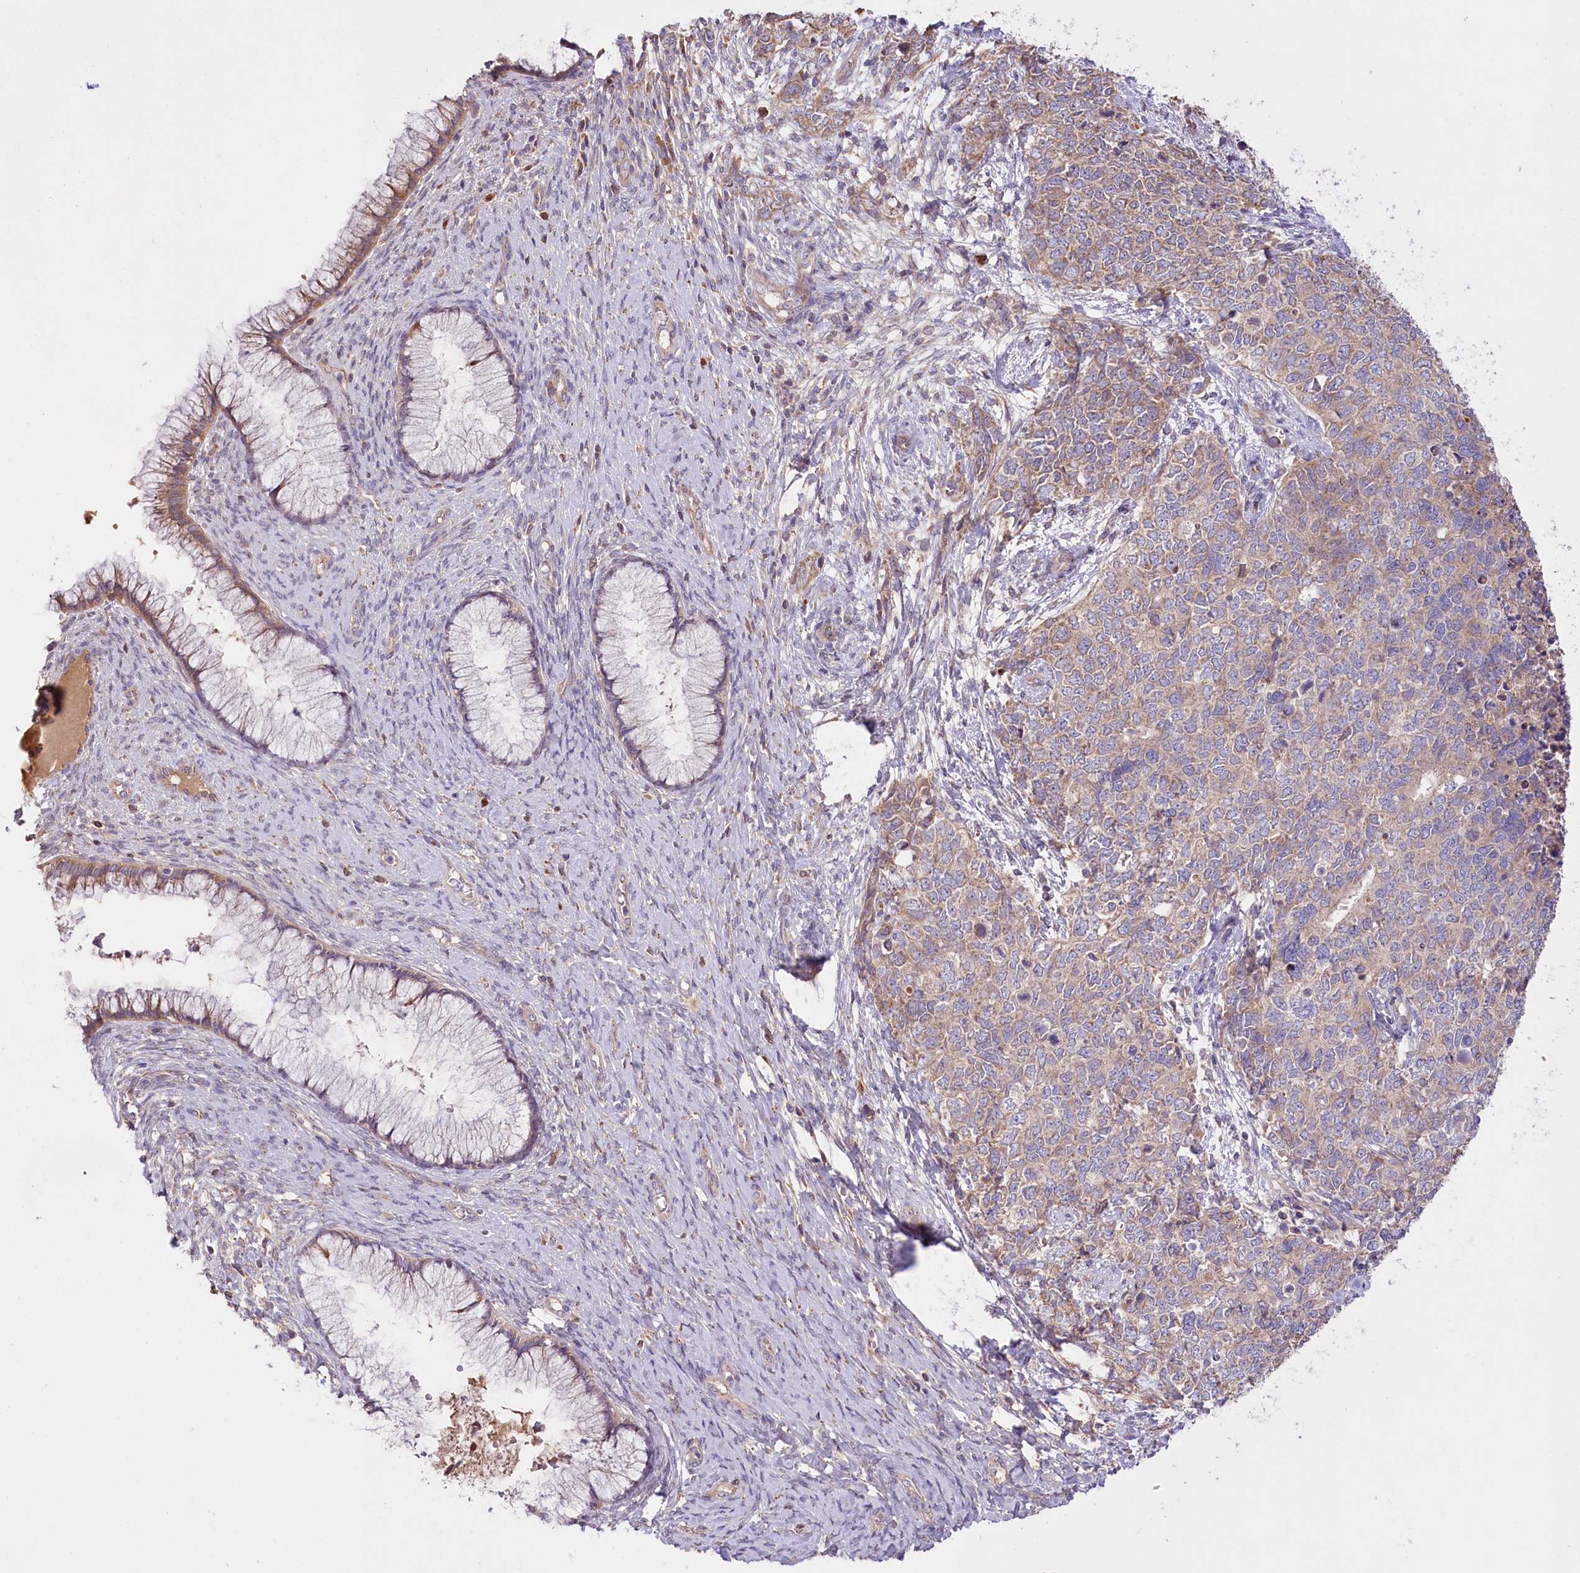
{"staining": {"intensity": "weak", "quantity": "25%-75%", "location": "cytoplasmic/membranous"}, "tissue": "cervical cancer", "cell_type": "Tumor cells", "image_type": "cancer", "snomed": [{"axis": "morphology", "description": "Squamous cell carcinoma, NOS"}, {"axis": "topography", "description": "Cervix"}], "caption": "Cervical cancer (squamous cell carcinoma) was stained to show a protein in brown. There is low levels of weak cytoplasmic/membranous staining in about 25%-75% of tumor cells.", "gene": "PBLD", "patient": {"sex": "female", "age": 63}}